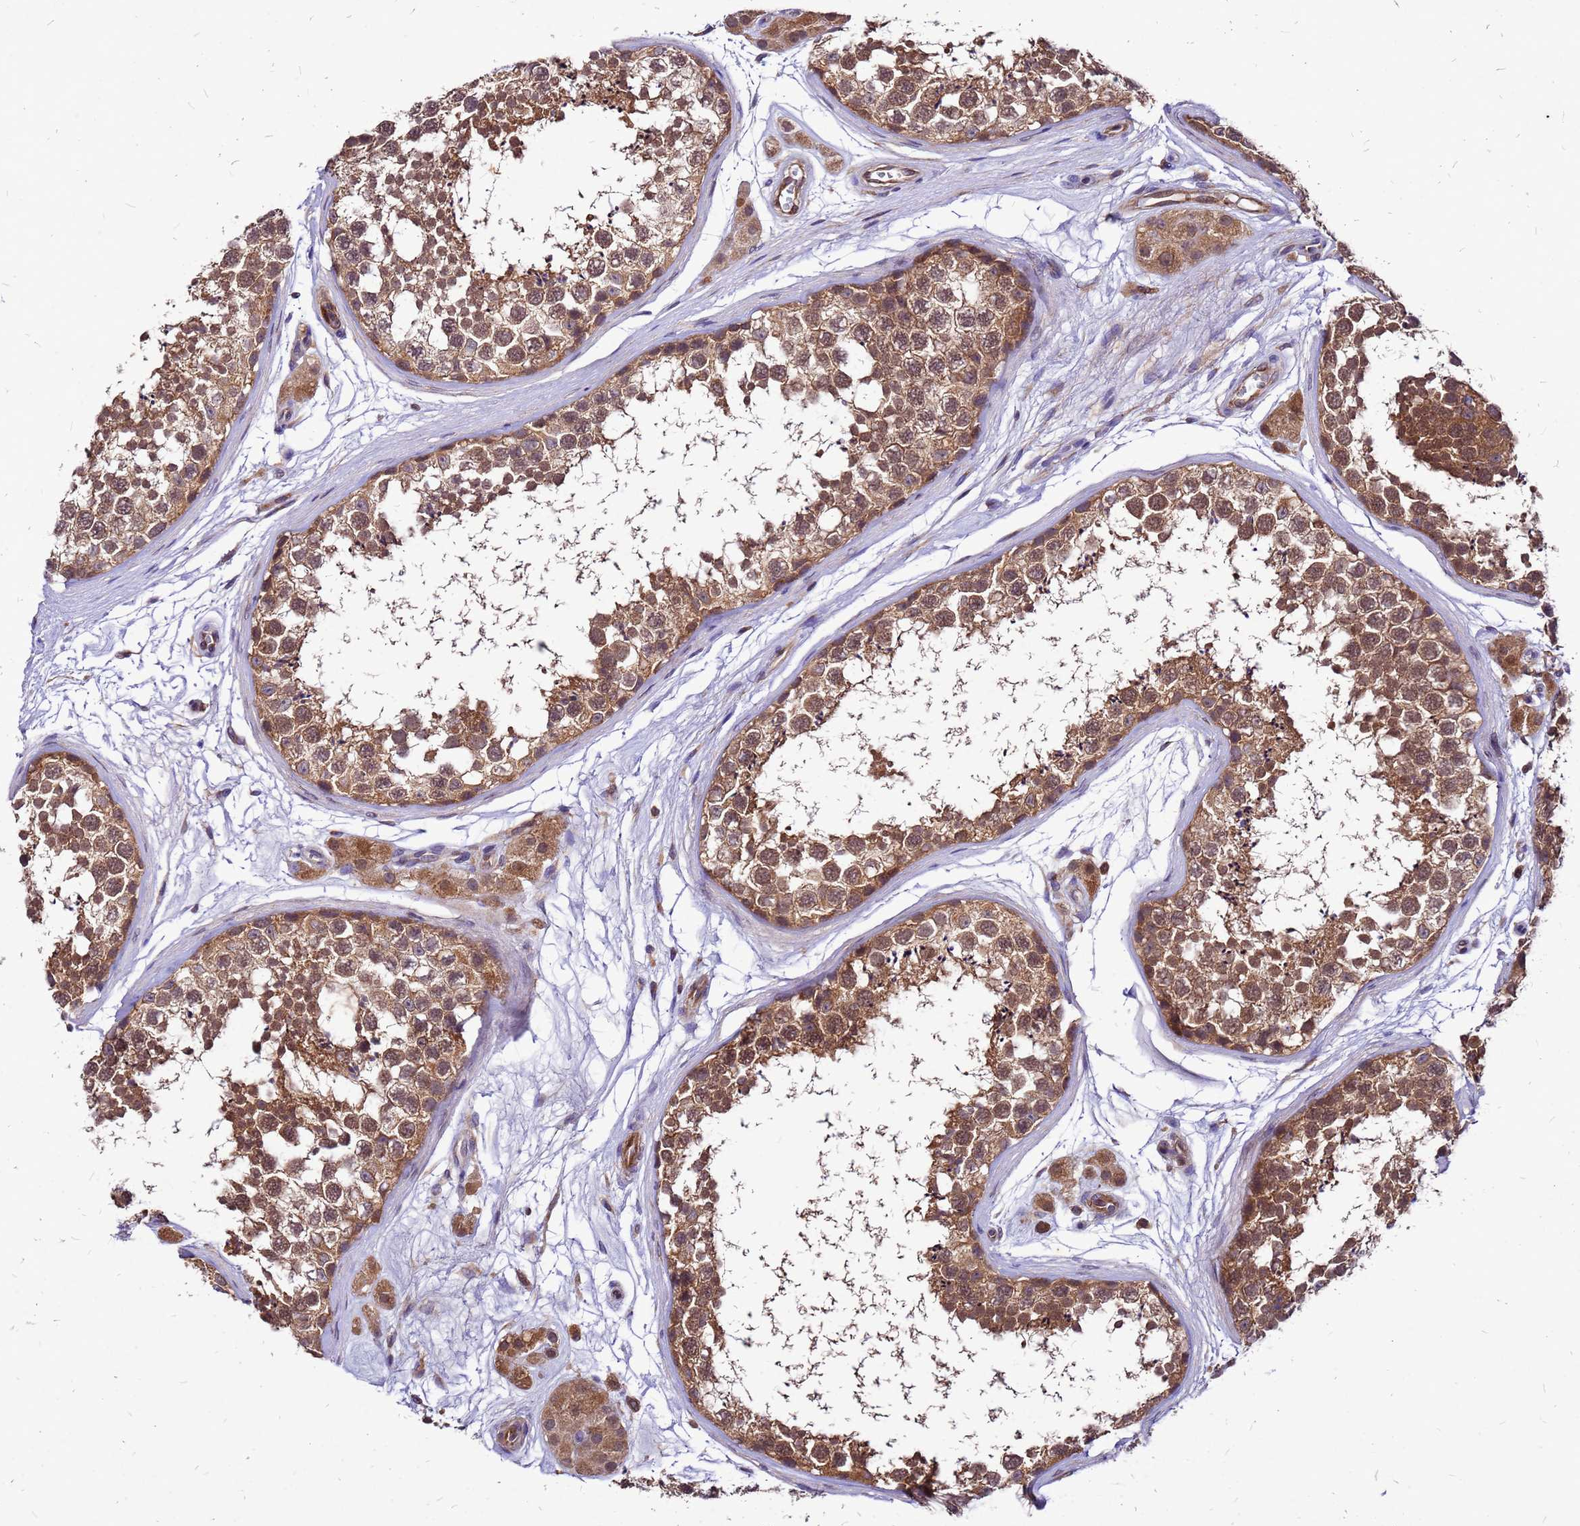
{"staining": {"intensity": "moderate", "quantity": ">75%", "location": "cytoplasmic/membranous"}, "tissue": "testis", "cell_type": "Cells in seminiferous ducts", "image_type": "normal", "snomed": [{"axis": "morphology", "description": "Normal tissue, NOS"}, {"axis": "topography", "description": "Testis"}], "caption": "Moderate cytoplasmic/membranous staining is present in about >75% of cells in seminiferous ducts in unremarkable testis. Using DAB (3,3'-diaminobenzidine) (brown) and hematoxylin (blue) stains, captured at high magnification using brightfield microscopy.", "gene": "DUSP23", "patient": {"sex": "male", "age": 56}}